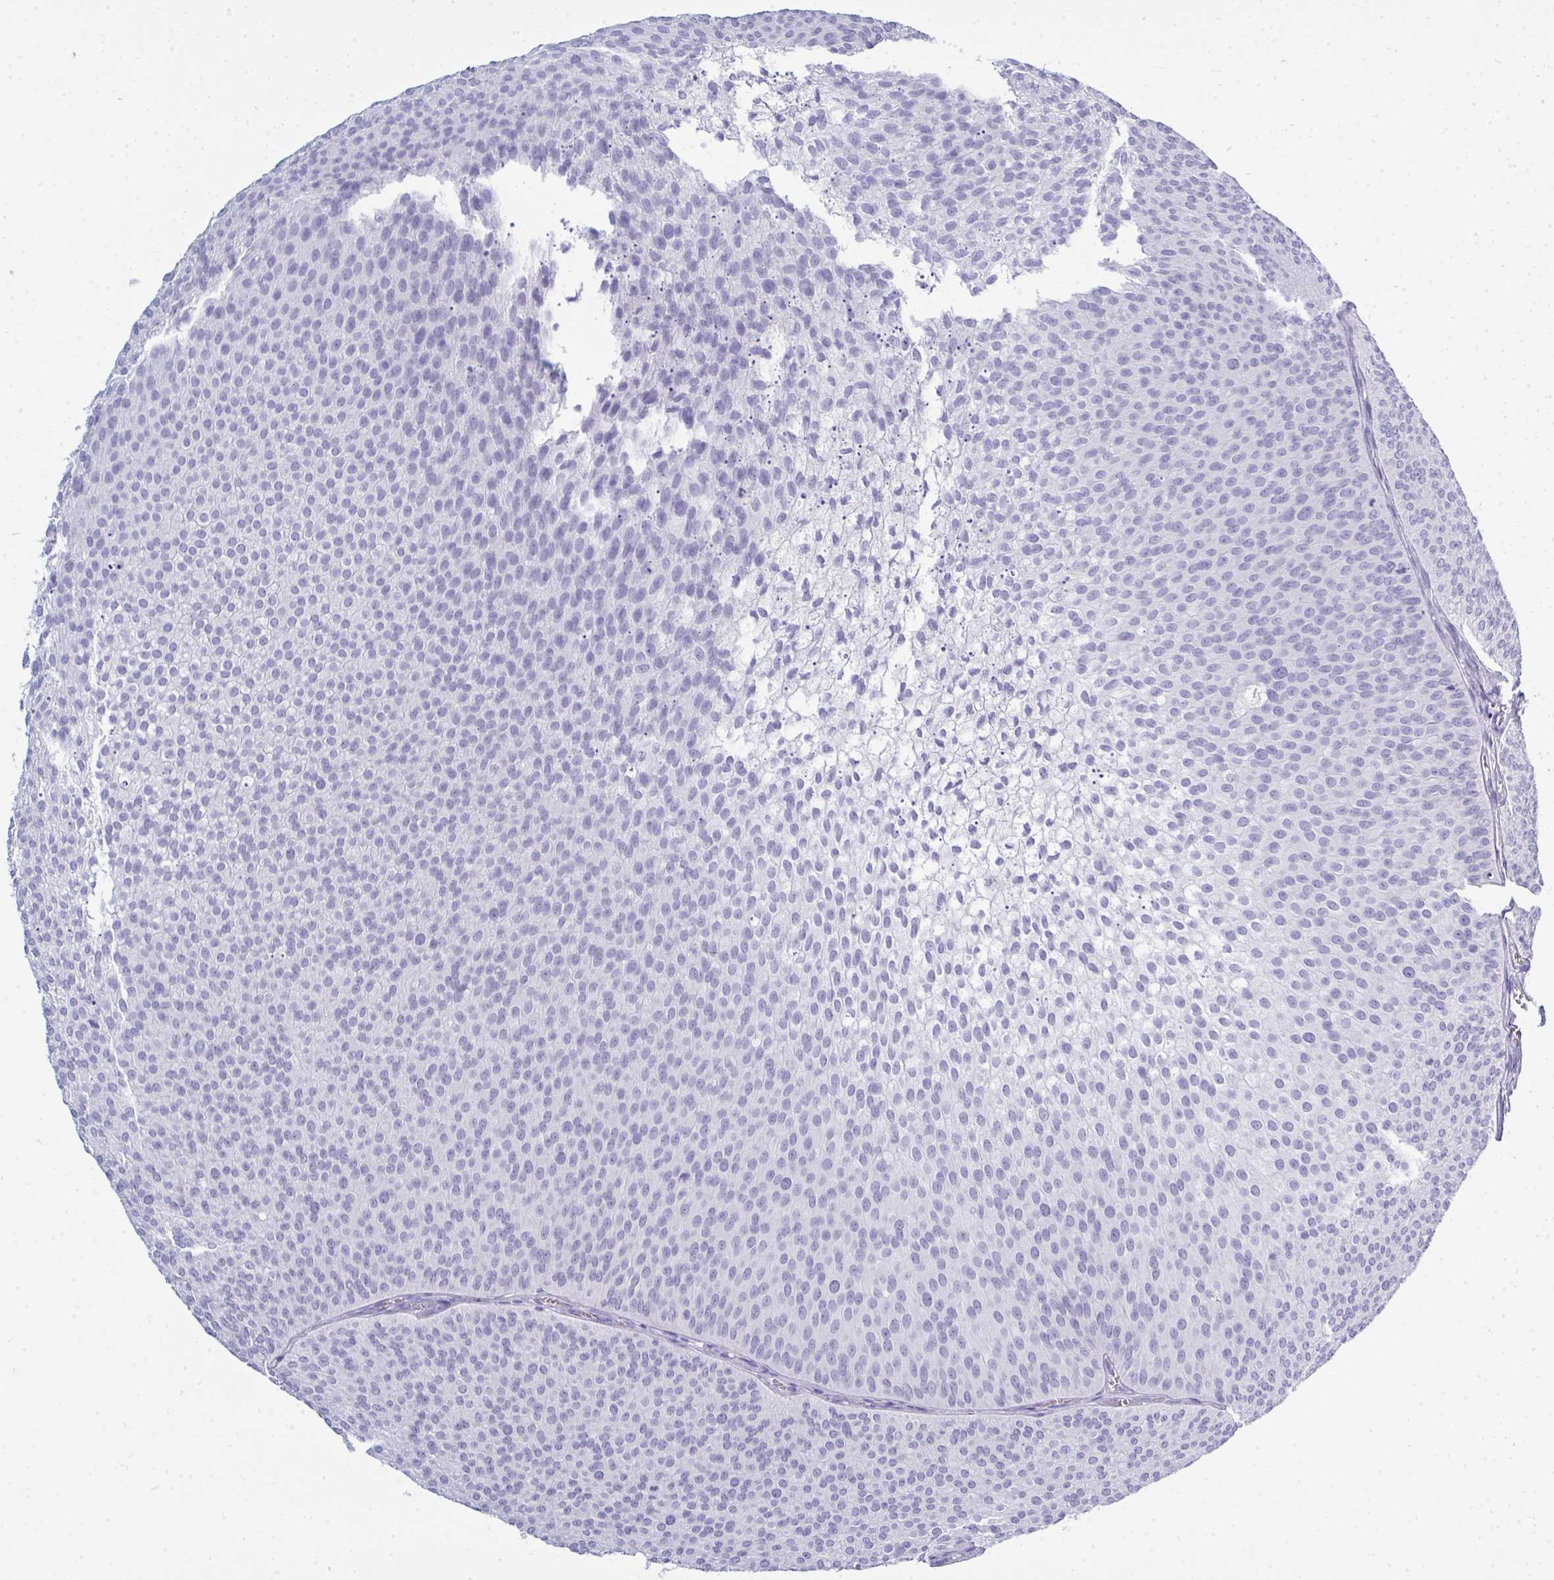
{"staining": {"intensity": "negative", "quantity": "none", "location": "none"}, "tissue": "urothelial cancer", "cell_type": "Tumor cells", "image_type": "cancer", "snomed": [{"axis": "morphology", "description": "Urothelial carcinoma, Low grade"}, {"axis": "topography", "description": "Urinary bladder"}], "caption": "Immunohistochemical staining of human low-grade urothelial carcinoma demonstrates no significant staining in tumor cells.", "gene": "QDPR", "patient": {"sex": "male", "age": 91}}